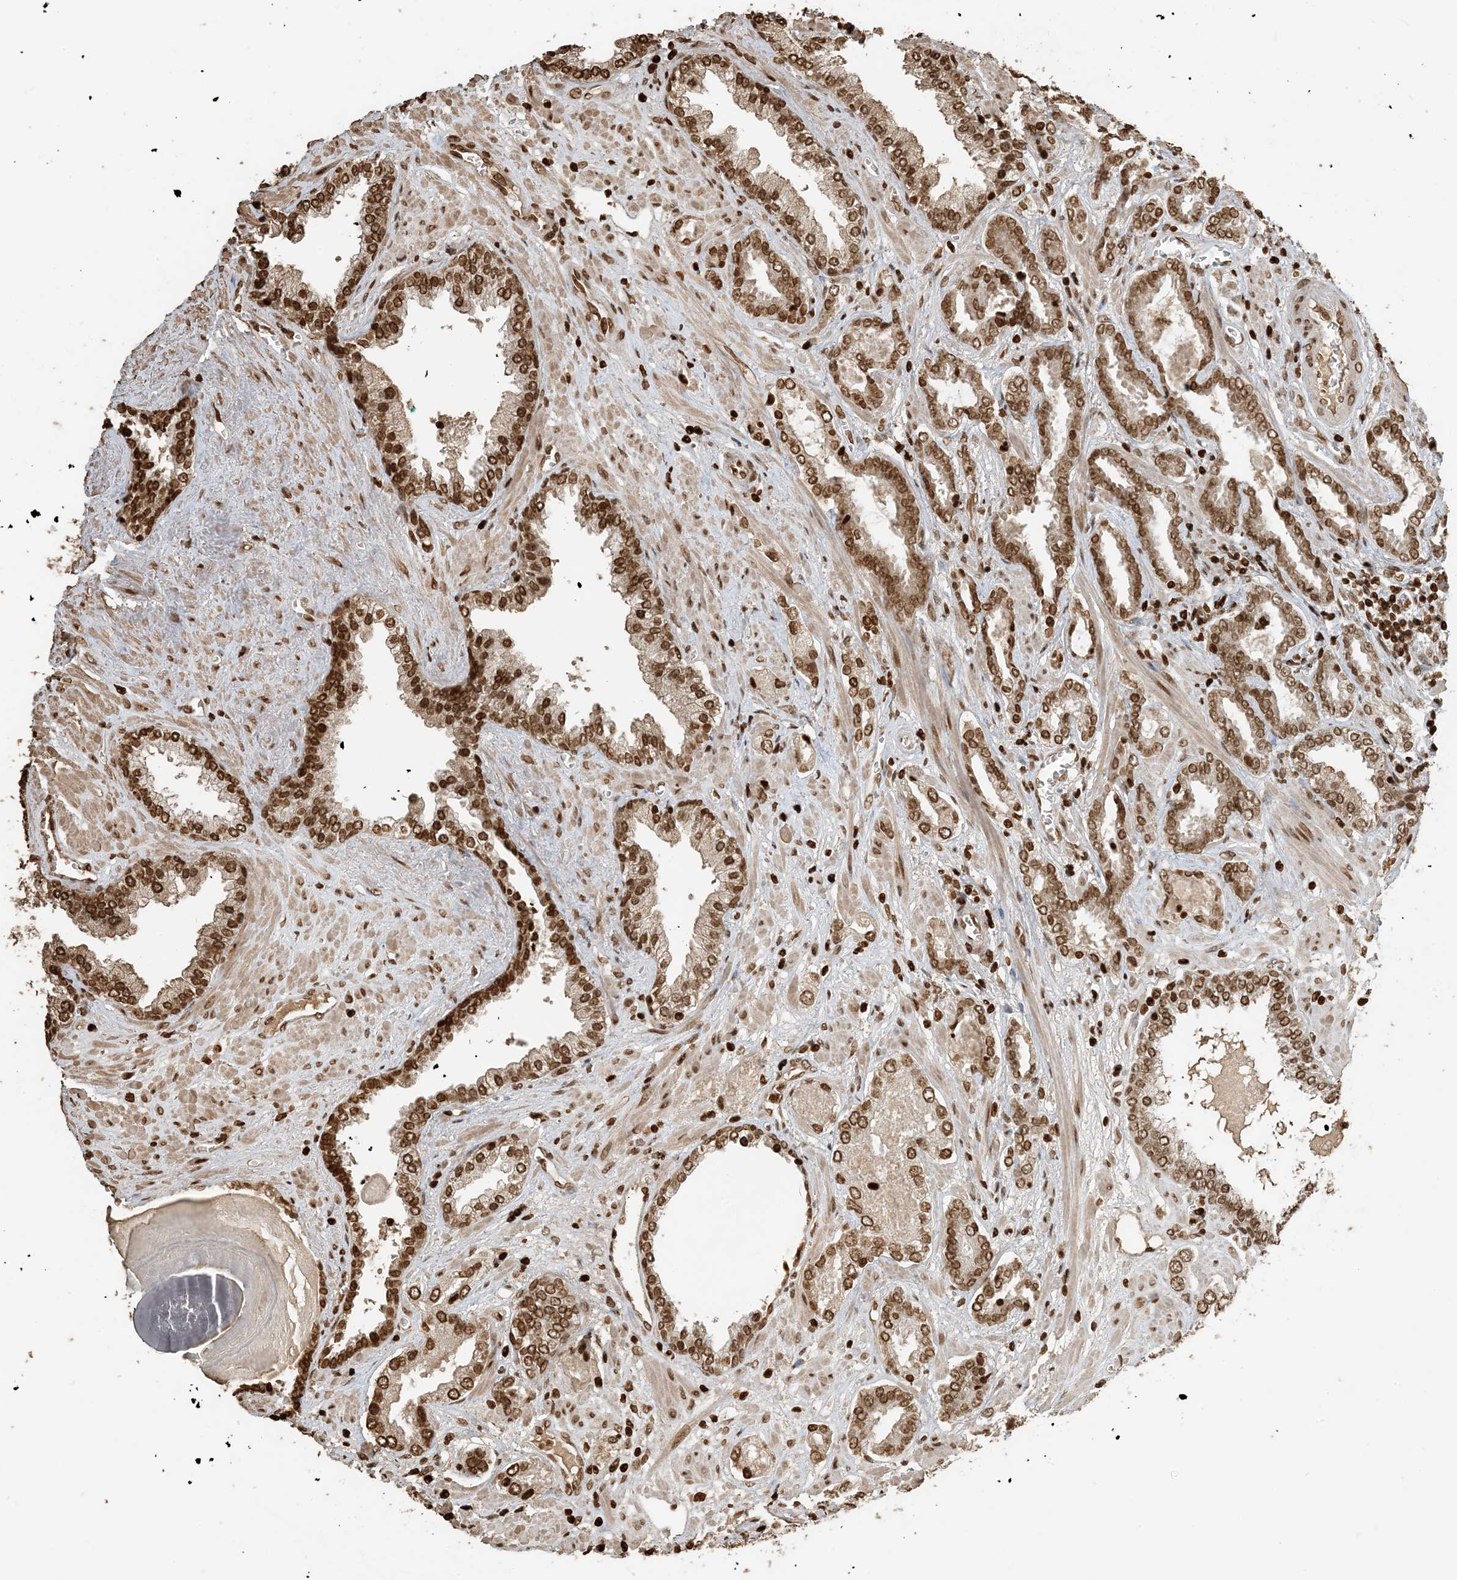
{"staining": {"intensity": "moderate", "quantity": ">75%", "location": "nuclear"}, "tissue": "prostate cancer", "cell_type": "Tumor cells", "image_type": "cancer", "snomed": [{"axis": "morphology", "description": "Adenocarcinoma, High grade"}, {"axis": "topography", "description": "Prostate and seminal vesicle, NOS"}], "caption": "A high-resolution image shows IHC staining of prostate cancer (adenocarcinoma (high-grade)), which reveals moderate nuclear positivity in approximately >75% of tumor cells.", "gene": "H3-3B", "patient": {"sex": "male", "age": 67}}